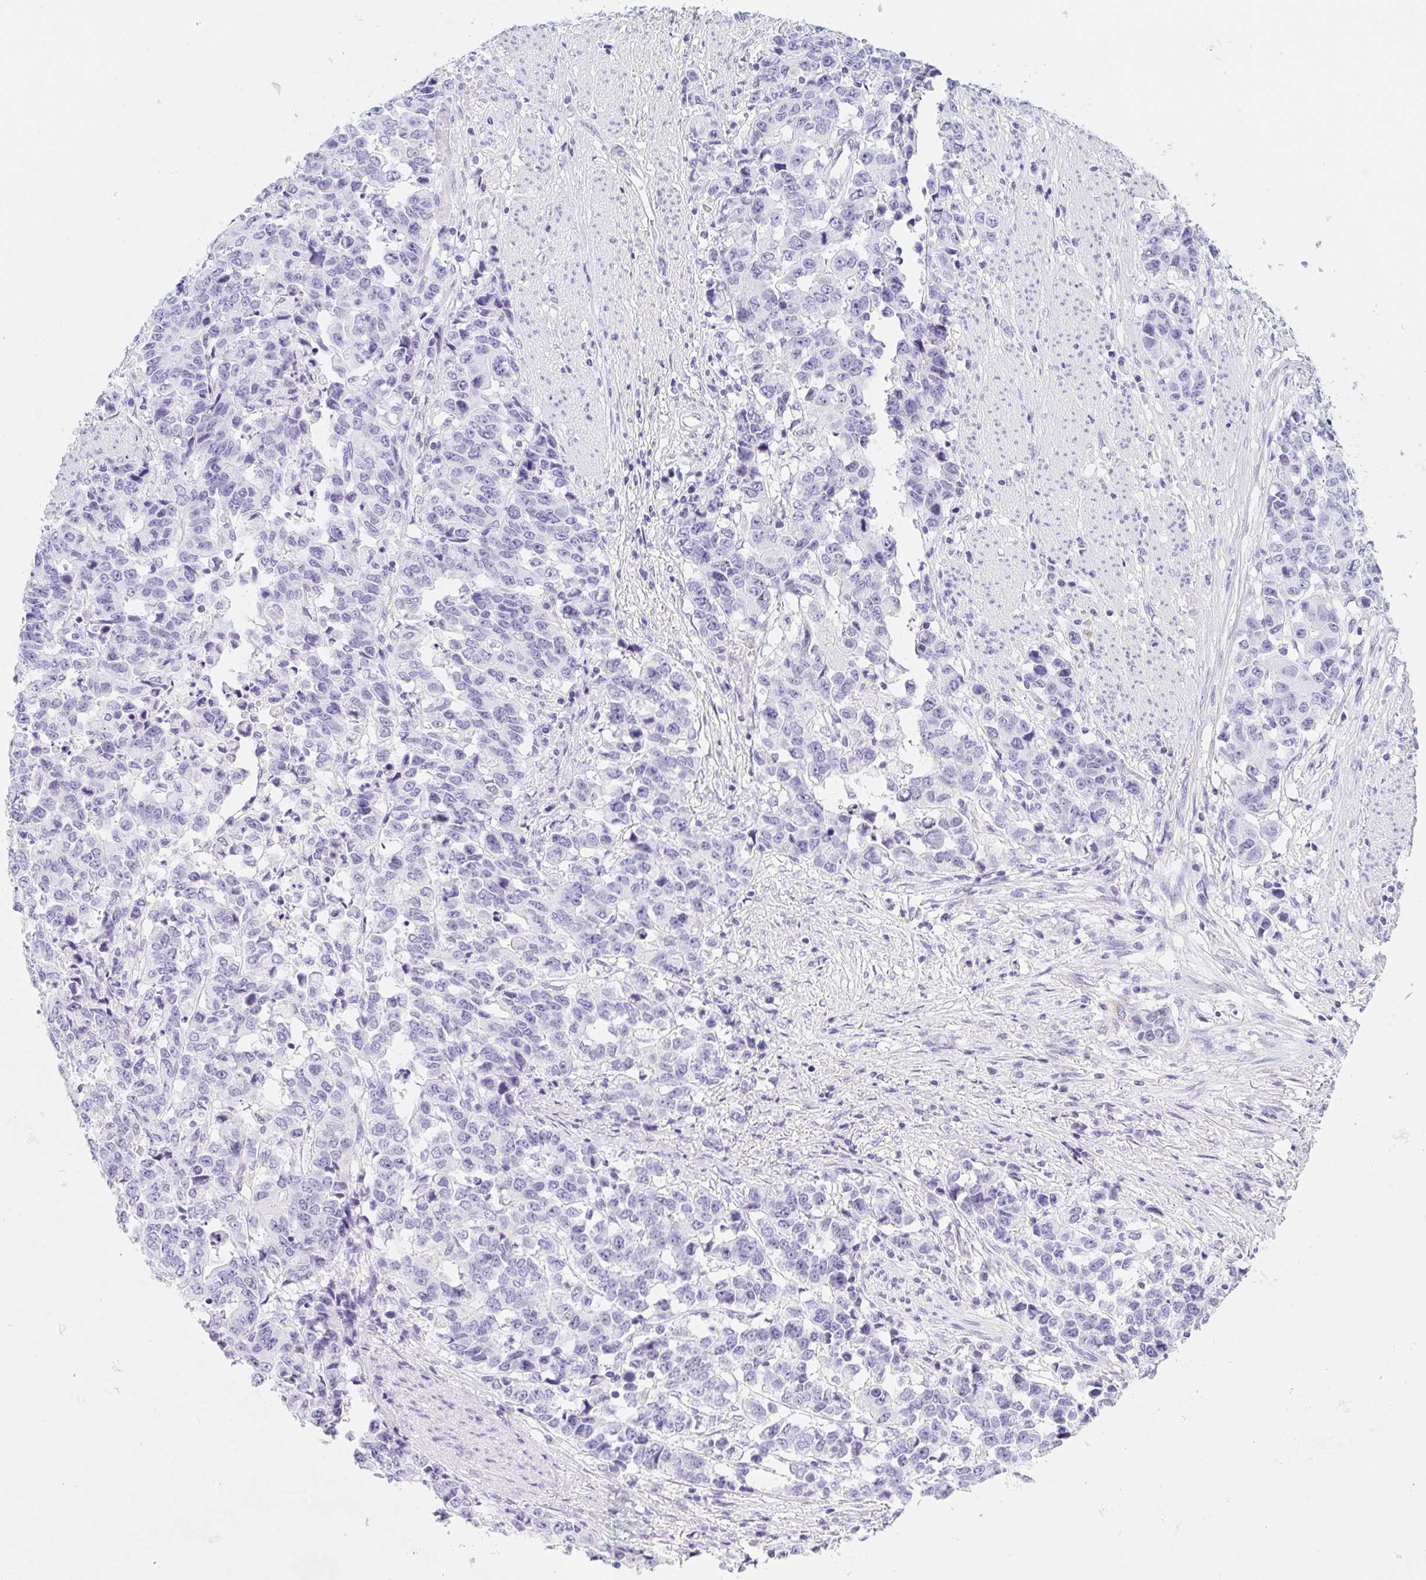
{"staining": {"intensity": "negative", "quantity": "none", "location": "none"}, "tissue": "stomach cancer", "cell_type": "Tumor cells", "image_type": "cancer", "snomed": [{"axis": "morphology", "description": "Adenocarcinoma, NOS"}, {"axis": "topography", "description": "Stomach, upper"}], "caption": "Protein analysis of stomach adenocarcinoma demonstrates no significant positivity in tumor cells.", "gene": "HRC", "patient": {"sex": "male", "age": 69}}